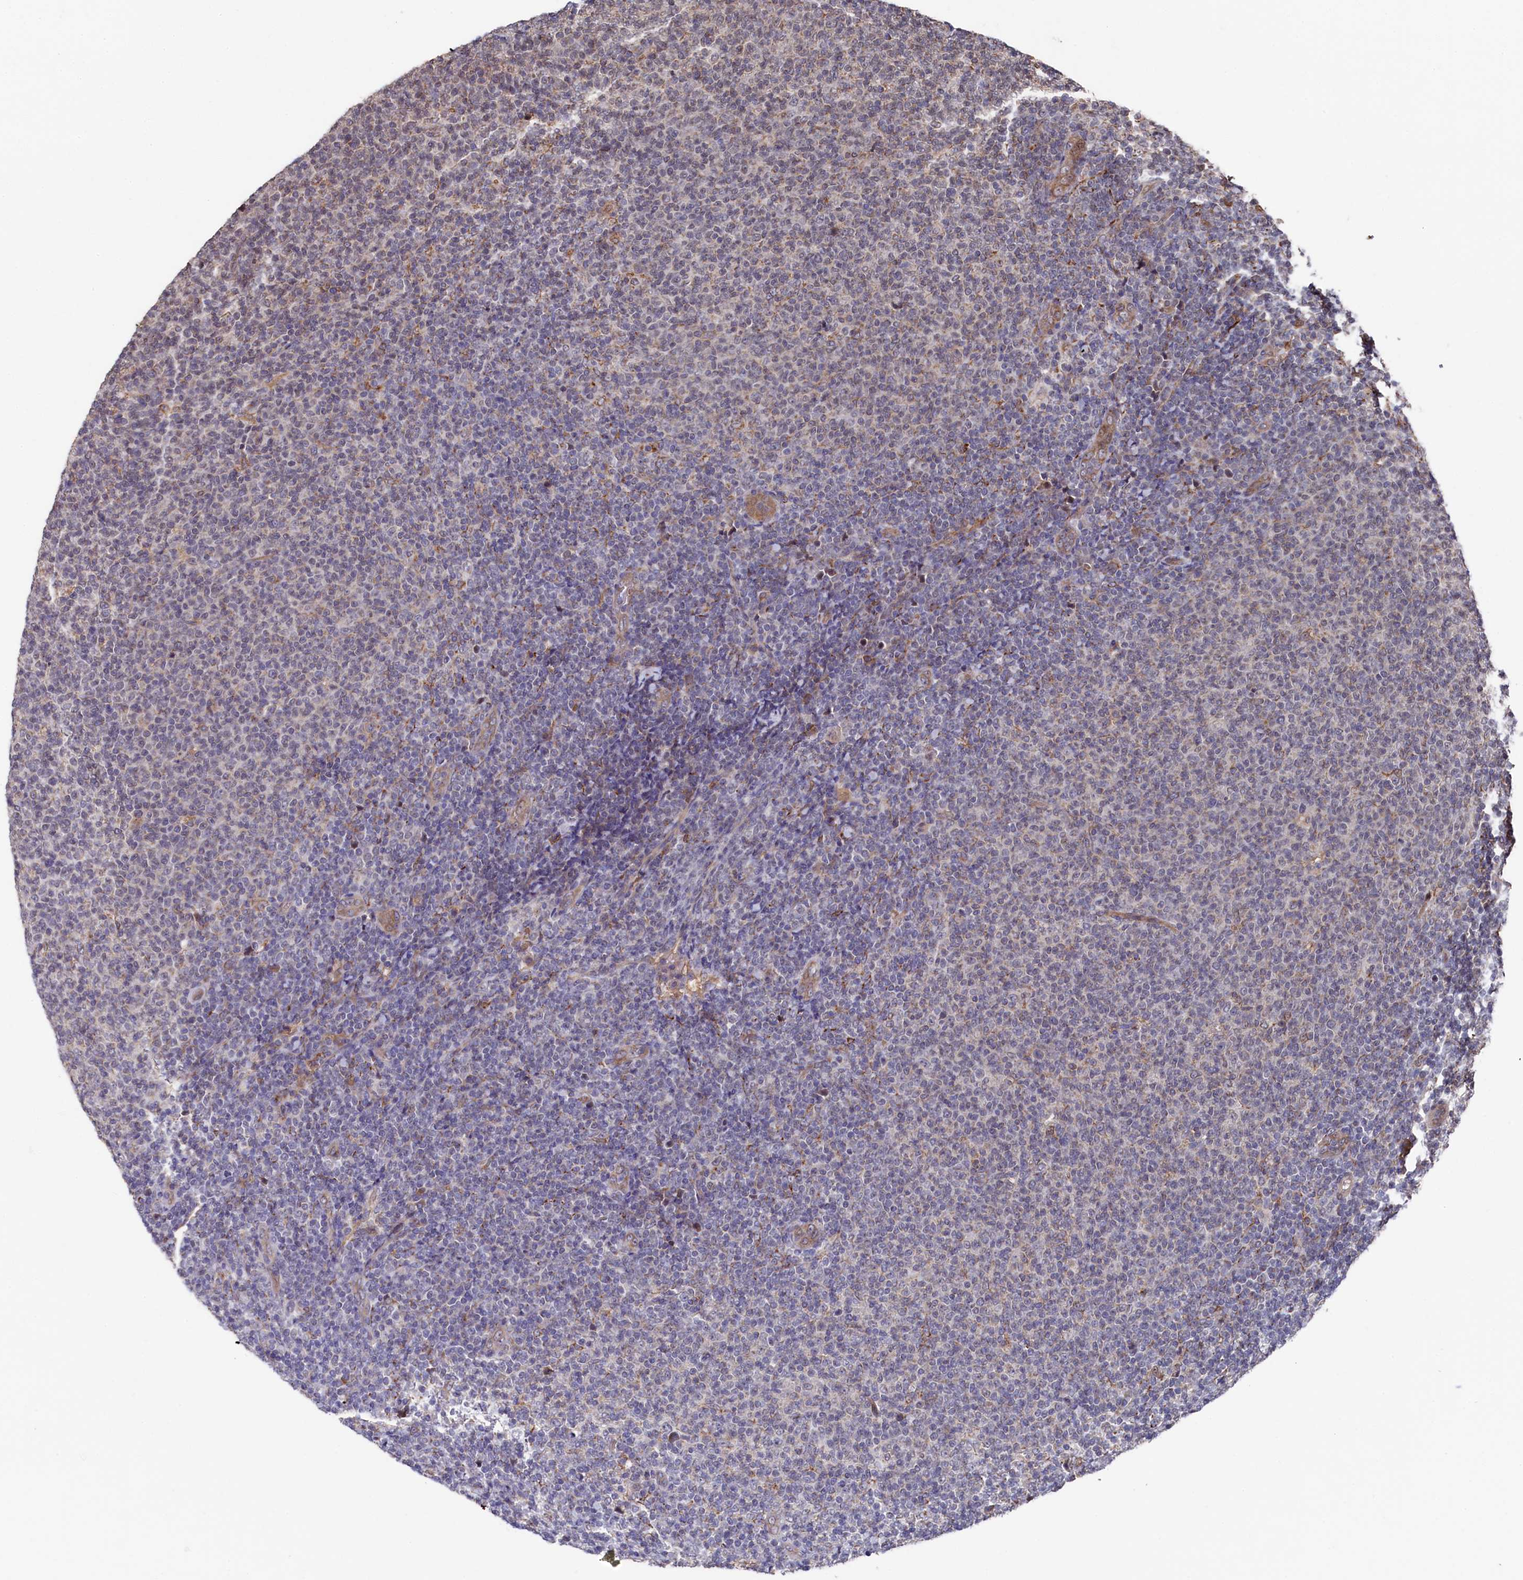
{"staining": {"intensity": "weak", "quantity": "<25%", "location": "cytoplasmic/membranous"}, "tissue": "lymphoma", "cell_type": "Tumor cells", "image_type": "cancer", "snomed": [{"axis": "morphology", "description": "Malignant lymphoma, non-Hodgkin's type, Low grade"}, {"axis": "topography", "description": "Lymph node"}], "caption": "DAB immunohistochemical staining of human lymphoma displays no significant staining in tumor cells.", "gene": "SLC12A4", "patient": {"sex": "male", "age": 66}}